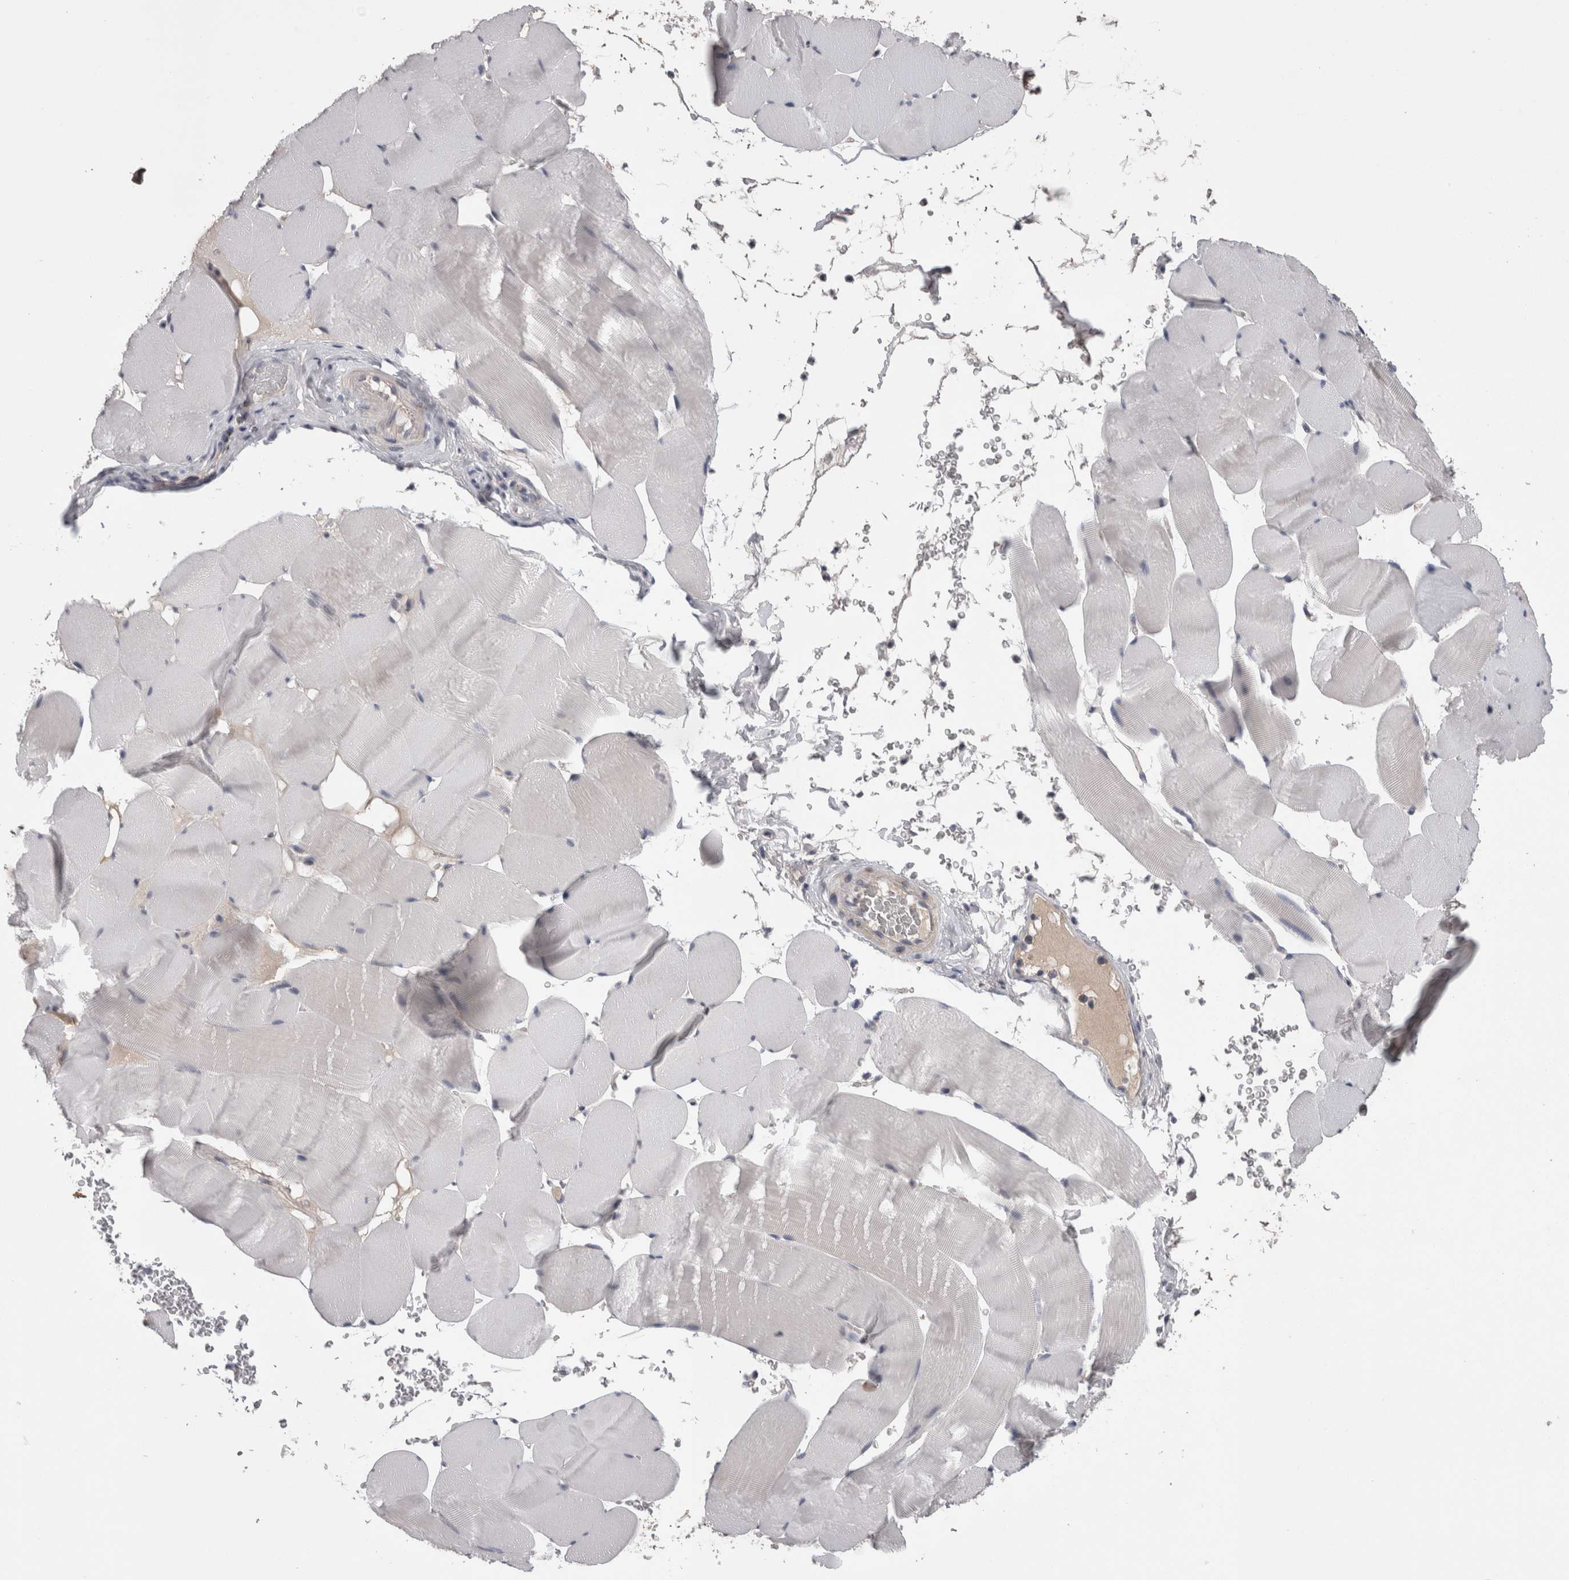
{"staining": {"intensity": "negative", "quantity": "none", "location": "none"}, "tissue": "skeletal muscle", "cell_type": "Myocytes", "image_type": "normal", "snomed": [{"axis": "morphology", "description": "Normal tissue, NOS"}, {"axis": "topography", "description": "Skeletal muscle"}], "caption": "Immunohistochemical staining of benign skeletal muscle shows no significant staining in myocytes.", "gene": "STC1", "patient": {"sex": "male", "age": 62}}